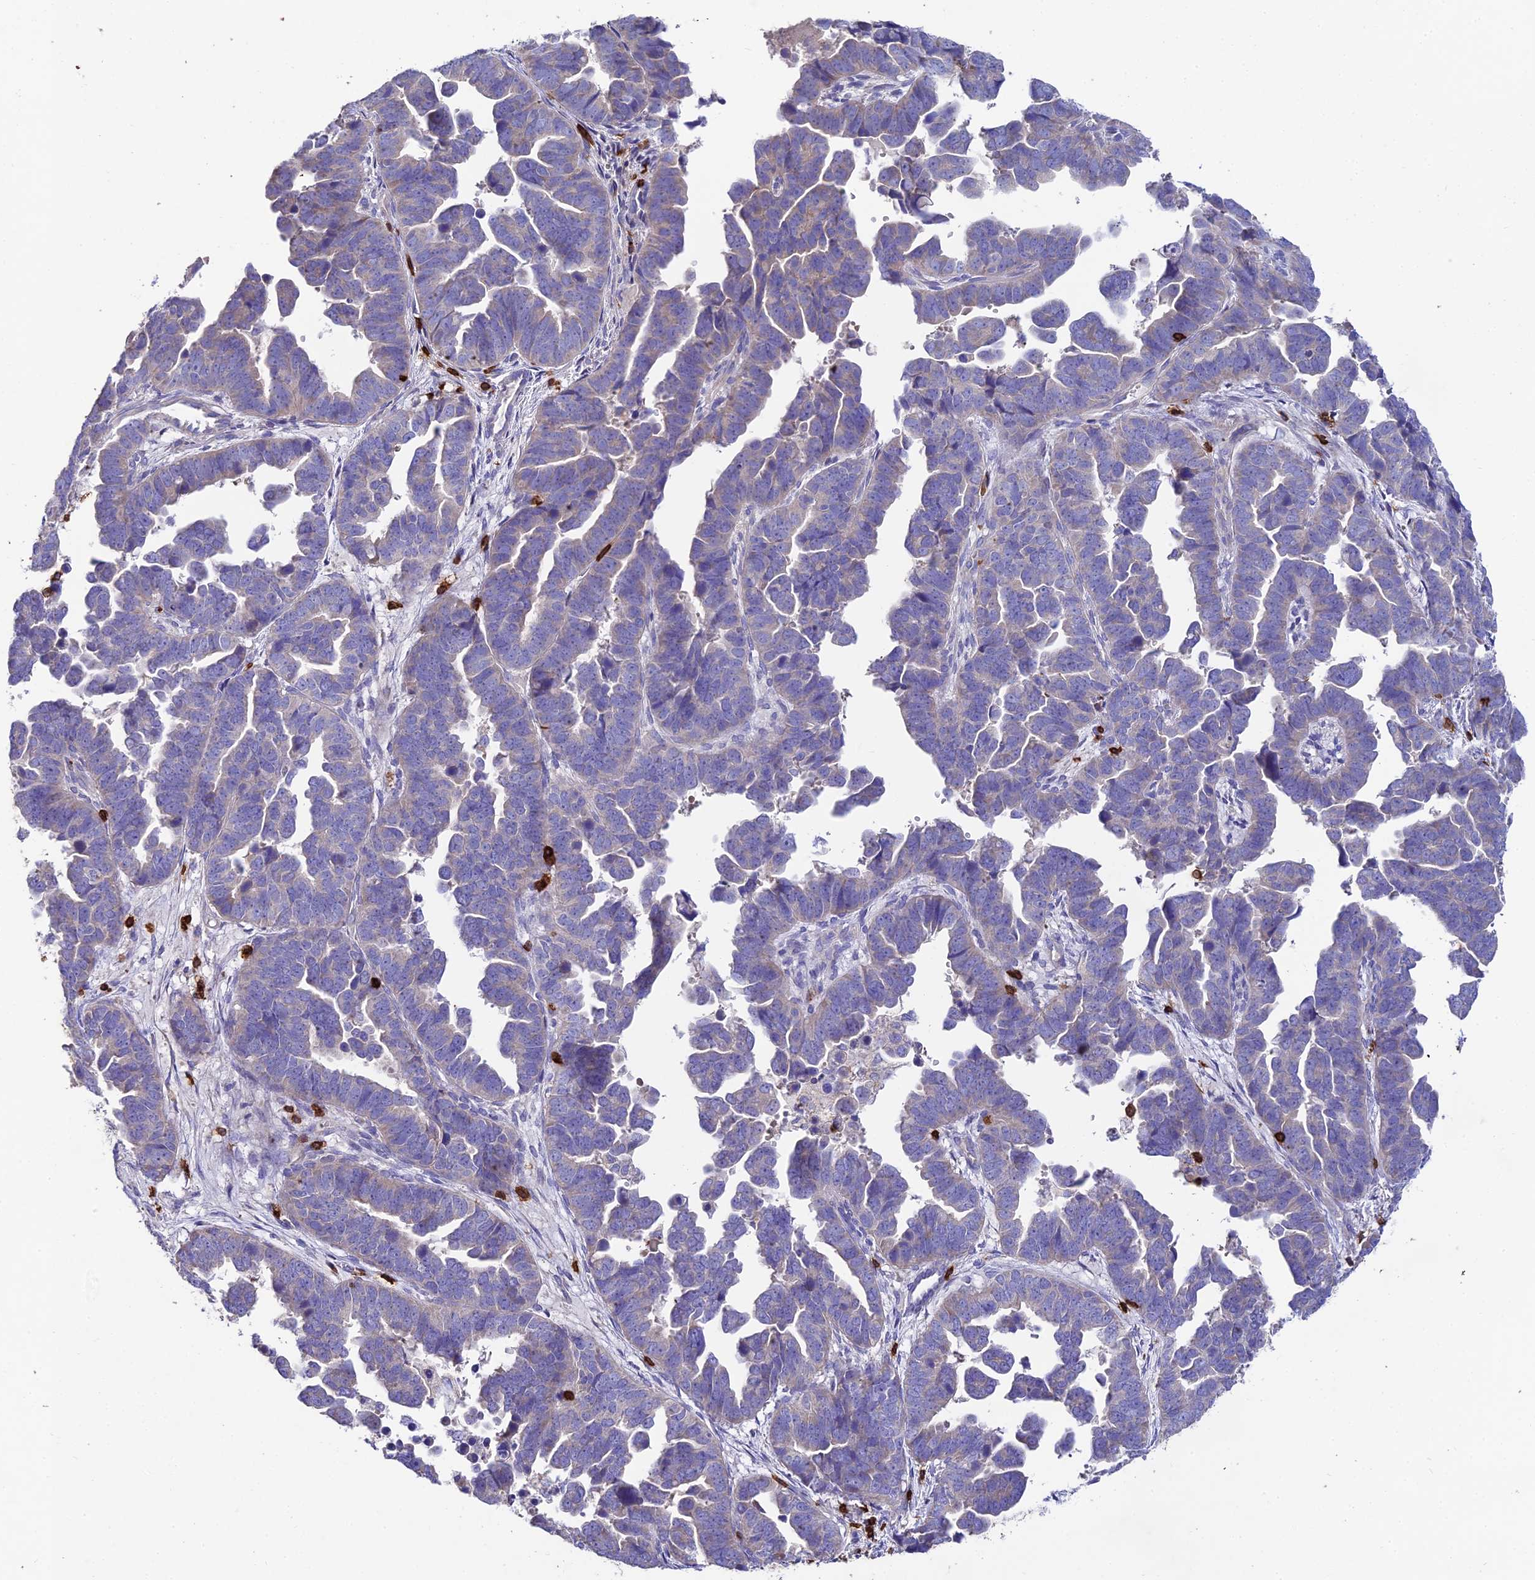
{"staining": {"intensity": "negative", "quantity": "none", "location": "none"}, "tissue": "endometrial cancer", "cell_type": "Tumor cells", "image_type": "cancer", "snomed": [{"axis": "morphology", "description": "Adenocarcinoma, NOS"}, {"axis": "topography", "description": "Endometrium"}], "caption": "Immunohistochemistry (IHC) photomicrograph of endometrial cancer (adenocarcinoma) stained for a protein (brown), which demonstrates no positivity in tumor cells.", "gene": "PTPRCAP", "patient": {"sex": "female", "age": 75}}